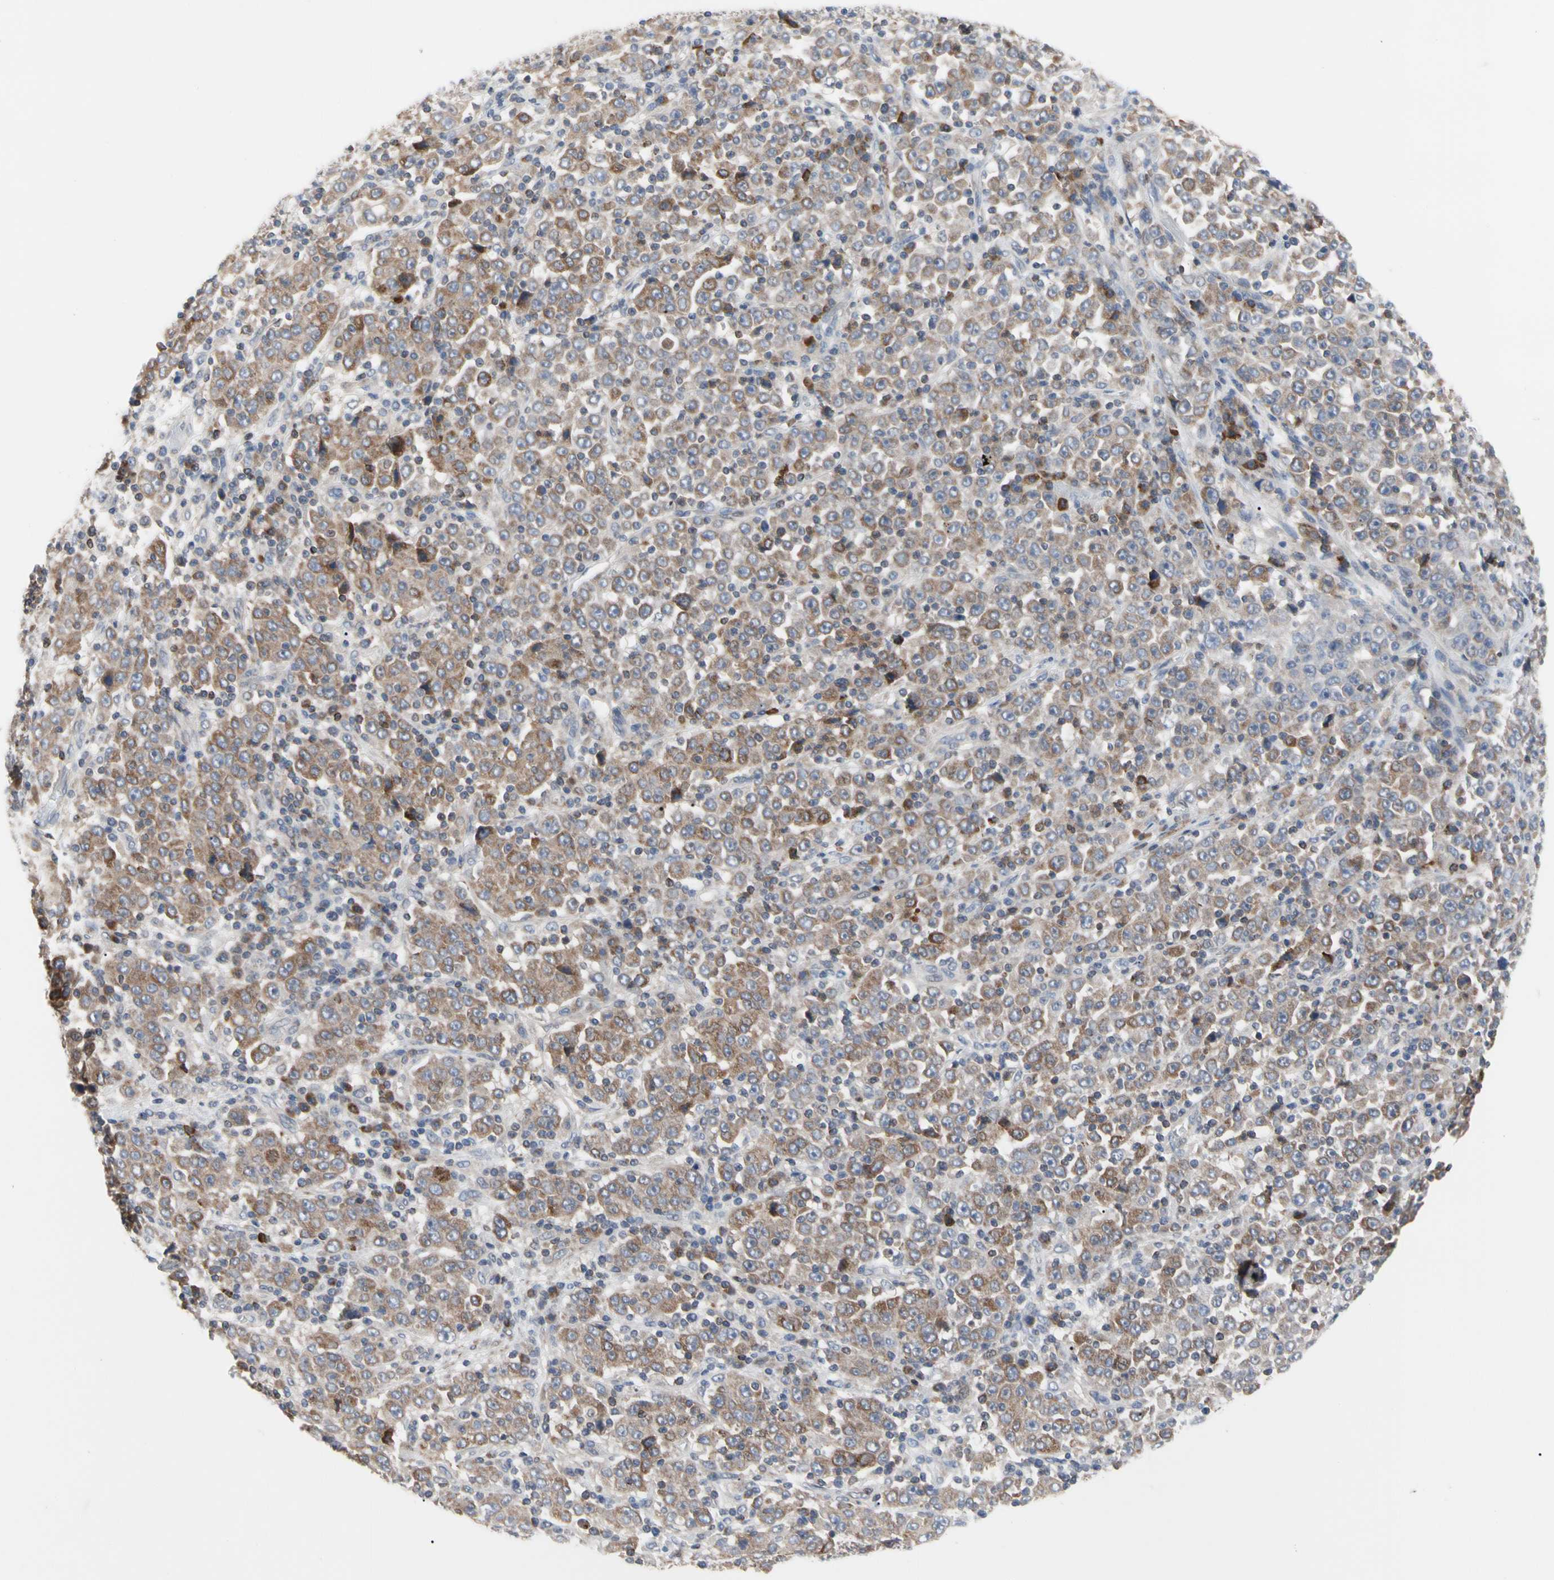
{"staining": {"intensity": "moderate", "quantity": "25%-75%", "location": "cytoplasmic/membranous"}, "tissue": "stomach cancer", "cell_type": "Tumor cells", "image_type": "cancer", "snomed": [{"axis": "morphology", "description": "Normal tissue, NOS"}, {"axis": "morphology", "description": "Adenocarcinoma, NOS"}, {"axis": "topography", "description": "Stomach, upper"}, {"axis": "topography", "description": "Stomach"}], "caption": "Immunohistochemistry photomicrograph of human stomach adenocarcinoma stained for a protein (brown), which reveals medium levels of moderate cytoplasmic/membranous staining in approximately 25%-75% of tumor cells.", "gene": "MCL1", "patient": {"sex": "male", "age": 59}}